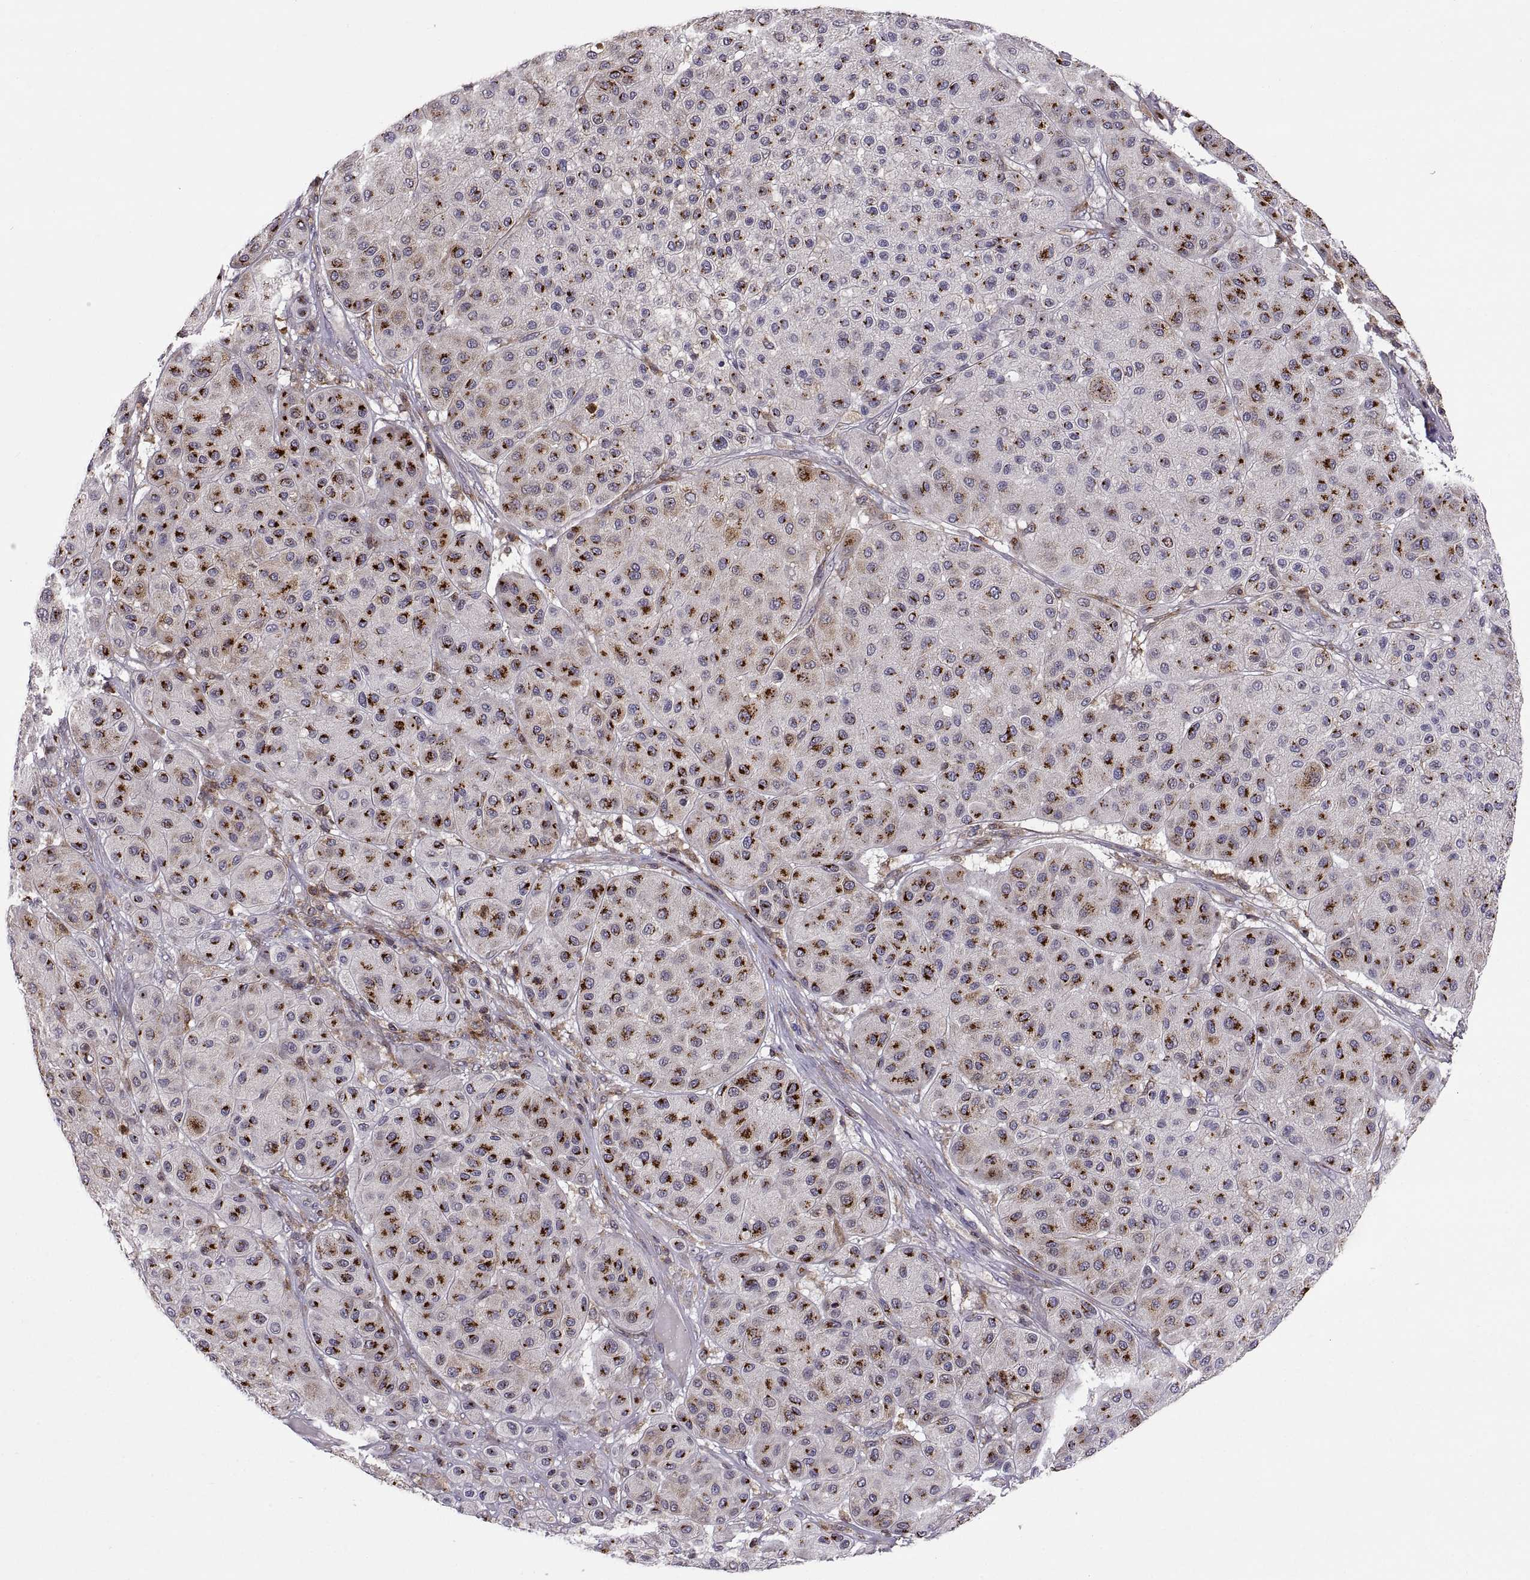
{"staining": {"intensity": "strong", "quantity": ">75%", "location": "cytoplasmic/membranous"}, "tissue": "melanoma", "cell_type": "Tumor cells", "image_type": "cancer", "snomed": [{"axis": "morphology", "description": "Malignant melanoma, Metastatic site"}, {"axis": "topography", "description": "Smooth muscle"}], "caption": "Immunohistochemistry (IHC) histopathology image of neoplastic tissue: human melanoma stained using IHC reveals high levels of strong protein expression localized specifically in the cytoplasmic/membranous of tumor cells, appearing as a cytoplasmic/membranous brown color.", "gene": "ACAP1", "patient": {"sex": "male", "age": 41}}